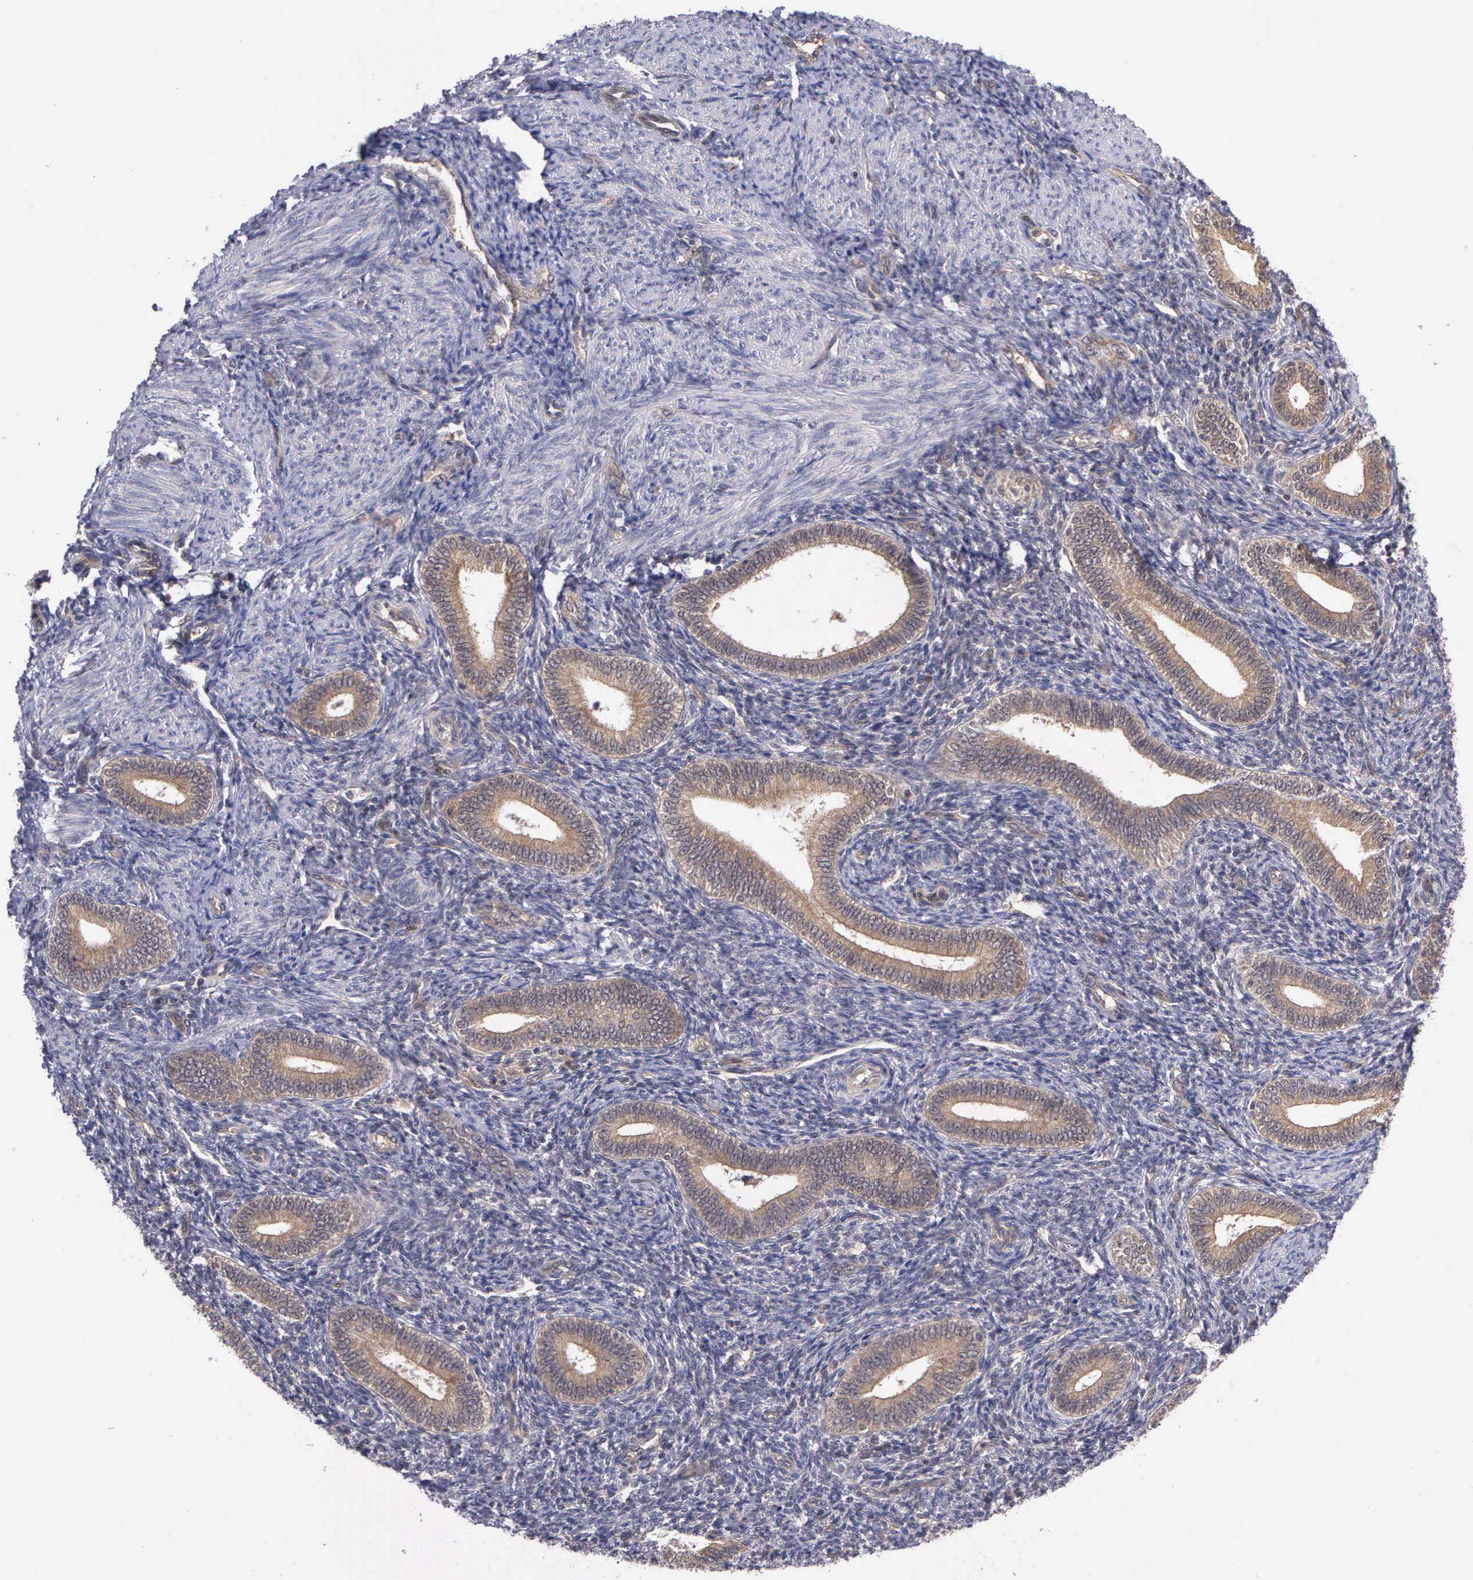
{"staining": {"intensity": "negative", "quantity": "none", "location": "none"}, "tissue": "endometrium", "cell_type": "Cells in endometrial stroma", "image_type": "normal", "snomed": [{"axis": "morphology", "description": "Normal tissue, NOS"}, {"axis": "topography", "description": "Endometrium"}], "caption": "This is an IHC micrograph of normal endometrium. There is no positivity in cells in endometrial stroma.", "gene": "IGBP1P2", "patient": {"sex": "female", "age": 35}}